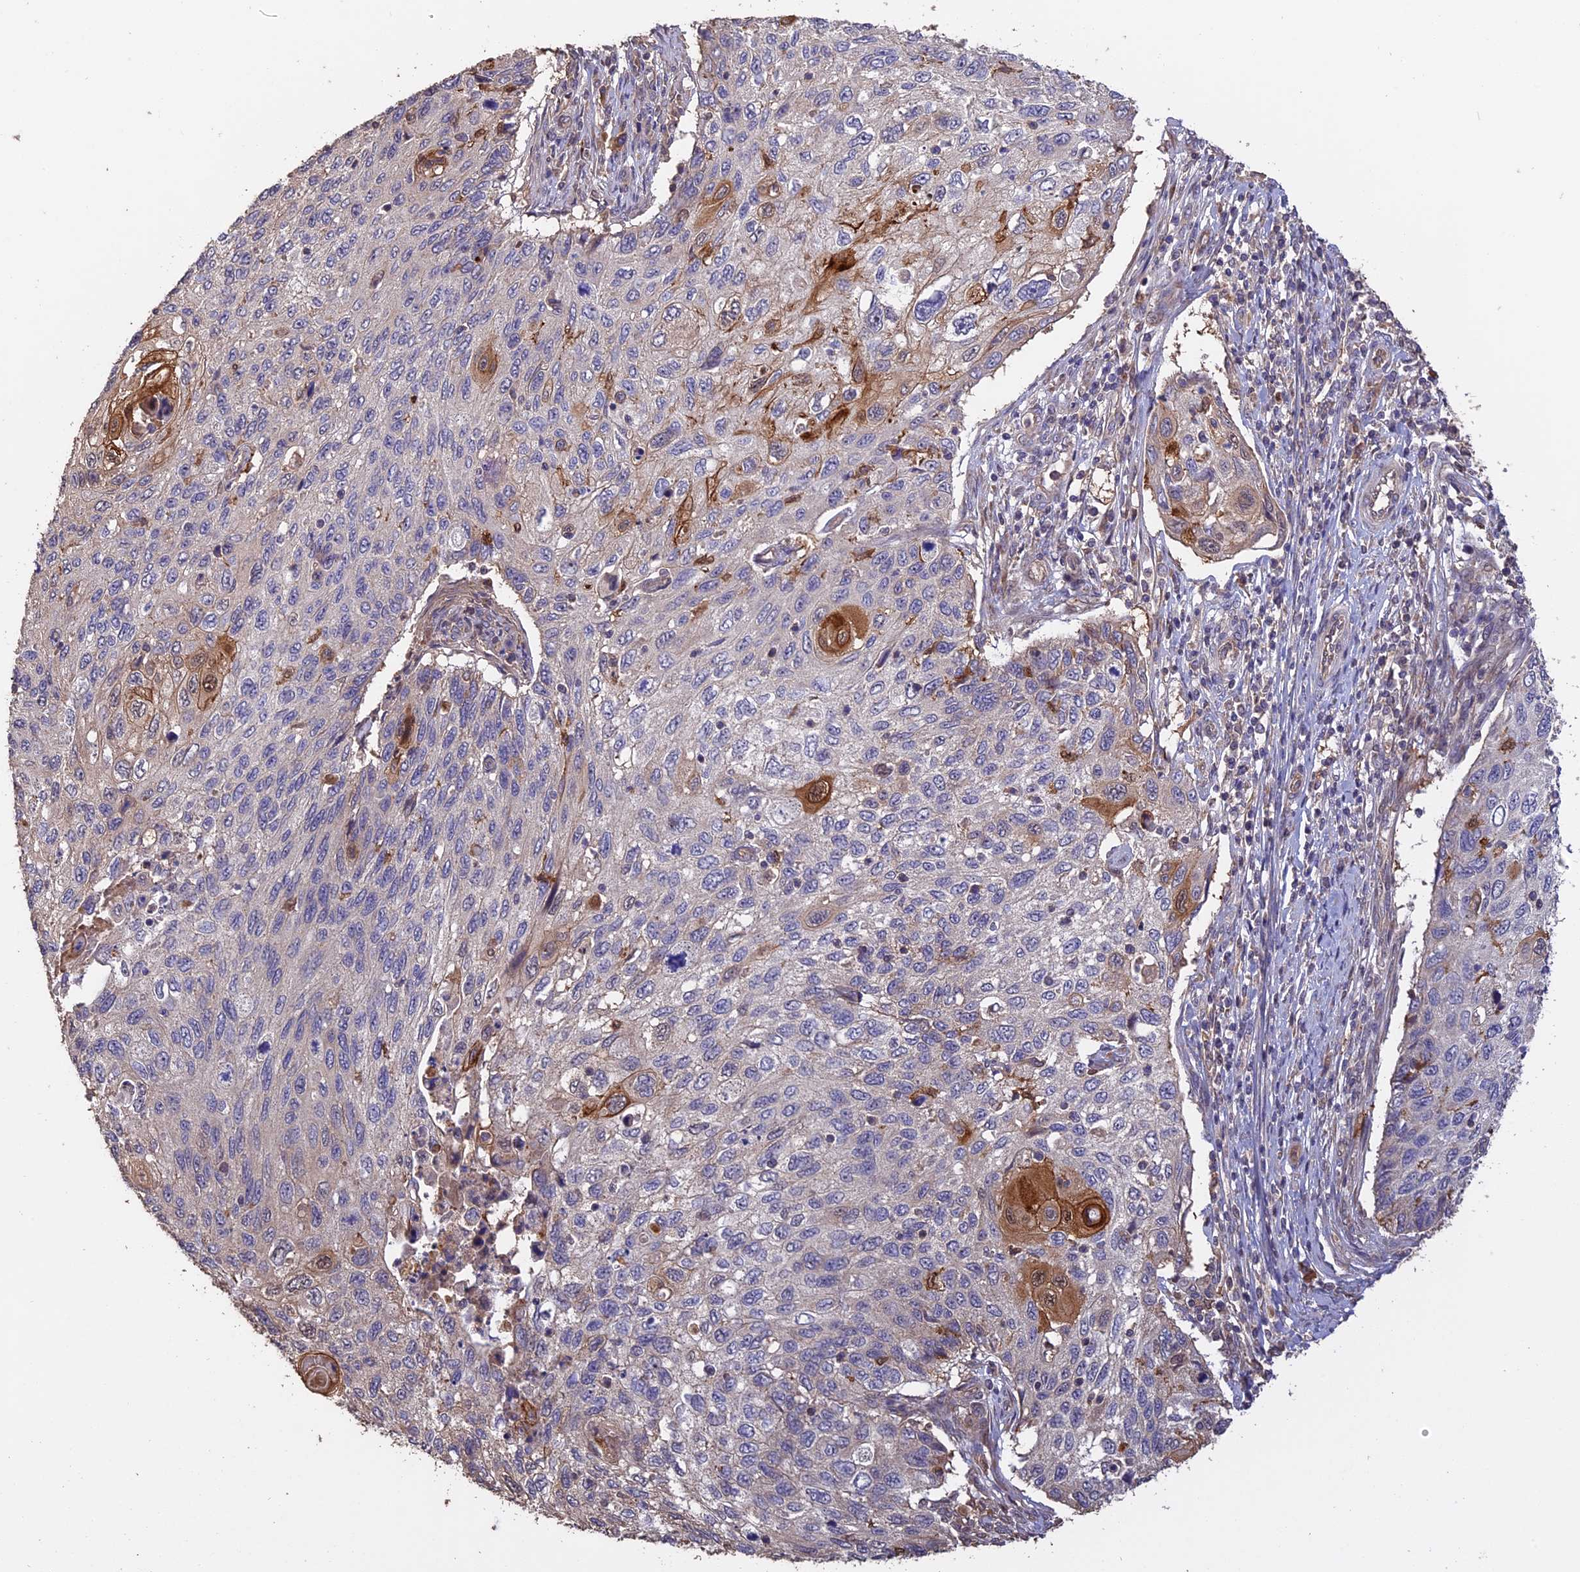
{"staining": {"intensity": "moderate", "quantity": "<25%", "location": "cytoplasmic/membranous,nuclear"}, "tissue": "cervical cancer", "cell_type": "Tumor cells", "image_type": "cancer", "snomed": [{"axis": "morphology", "description": "Squamous cell carcinoma, NOS"}, {"axis": "topography", "description": "Cervix"}], "caption": "Squamous cell carcinoma (cervical) tissue reveals moderate cytoplasmic/membranous and nuclear positivity in approximately <25% of tumor cells", "gene": "RASAL1", "patient": {"sex": "female", "age": 70}}